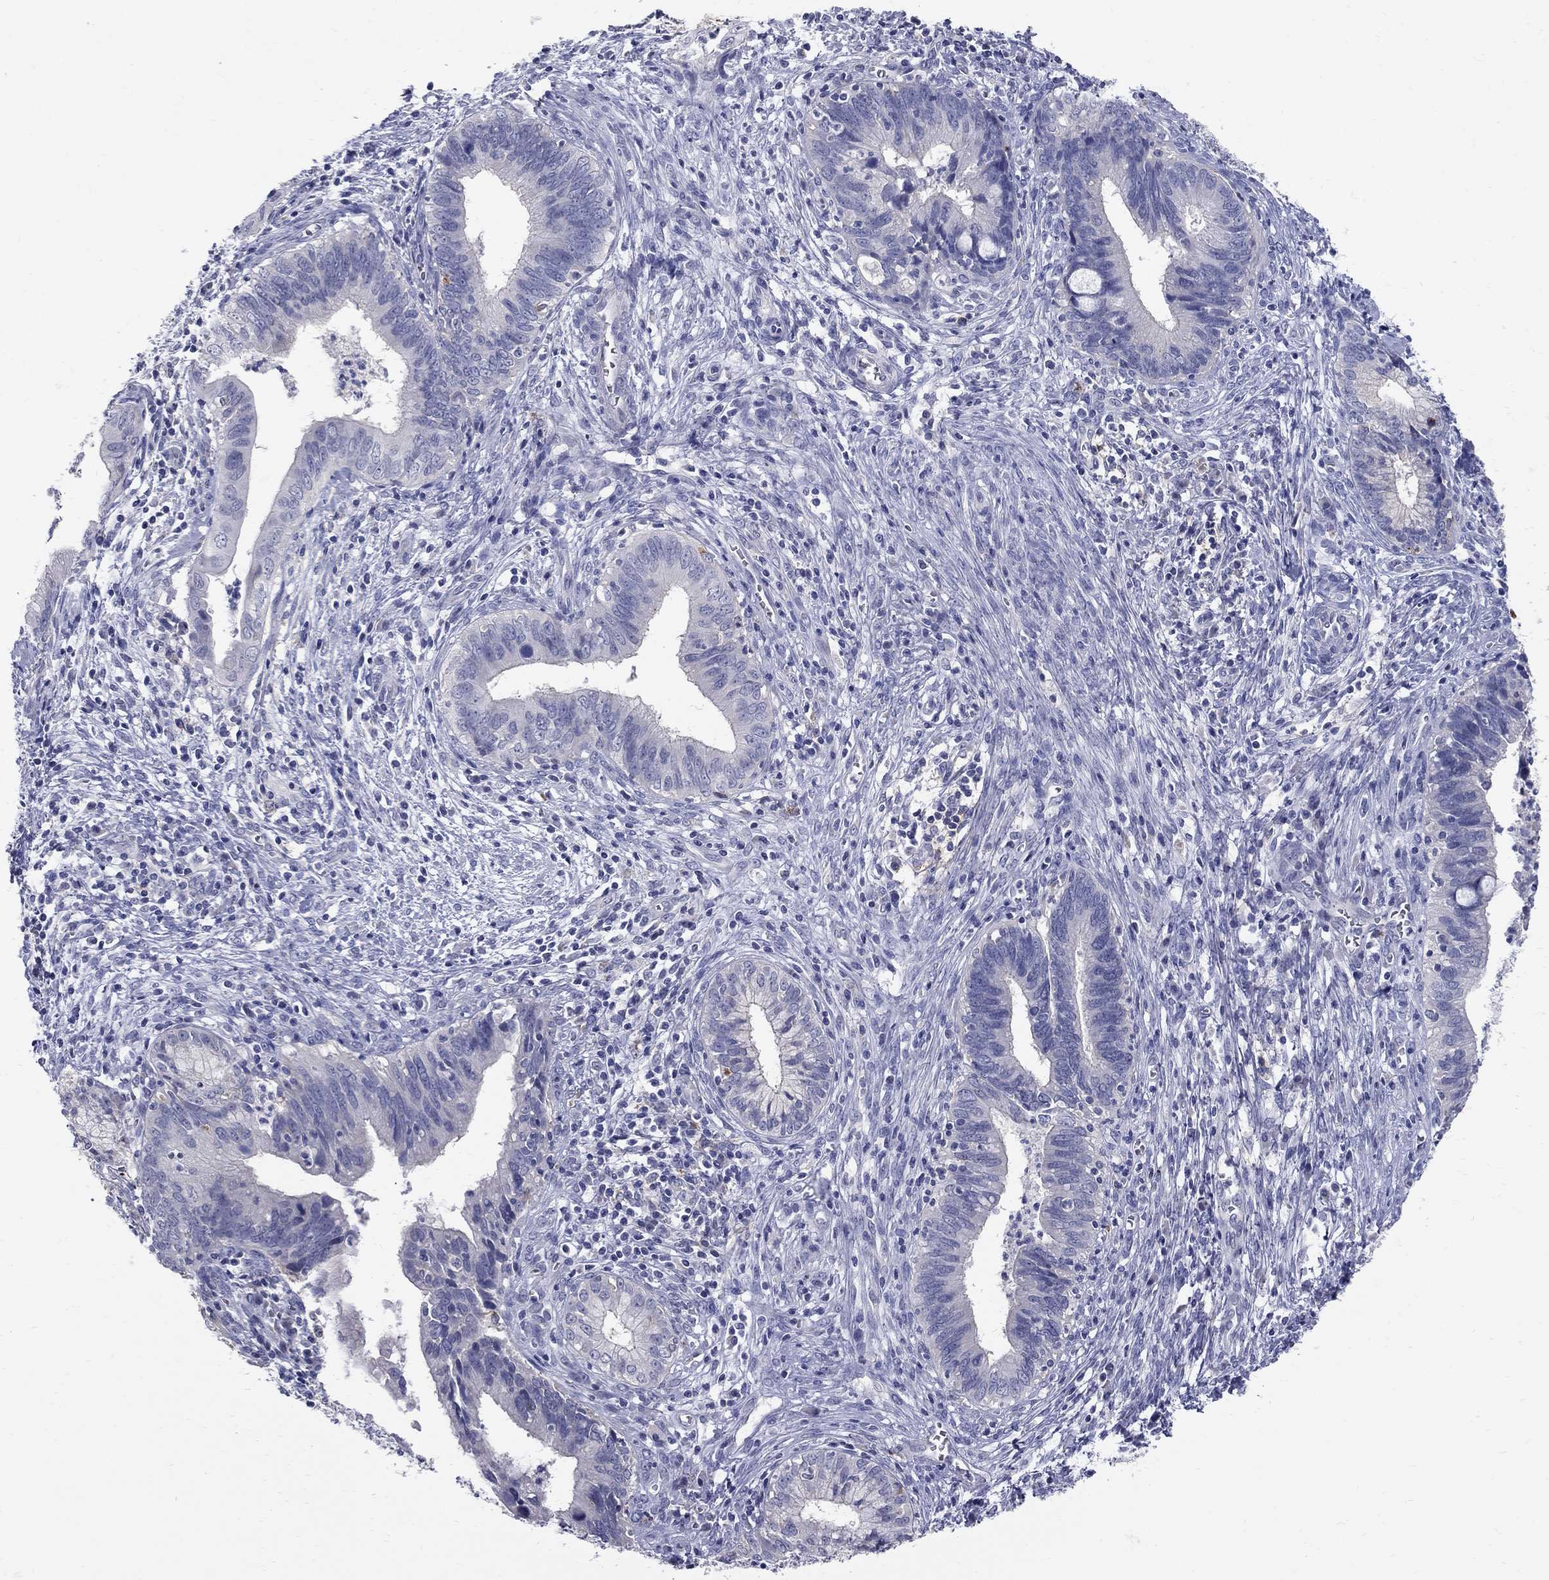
{"staining": {"intensity": "negative", "quantity": "none", "location": "none"}, "tissue": "cervical cancer", "cell_type": "Tumor cells", "image_type": "cancer", "snomed": [{"axis": "morphology", "description": "Adenocarcinoma, NOS"}, {"axis": "topography", "description": "Cervix"}], "caption": "IHC of cervical adenocarcinoma displays no expression in tumor cells.", "gene": "TP53TG5", "patient": {"sex": "female", "age": 42}}